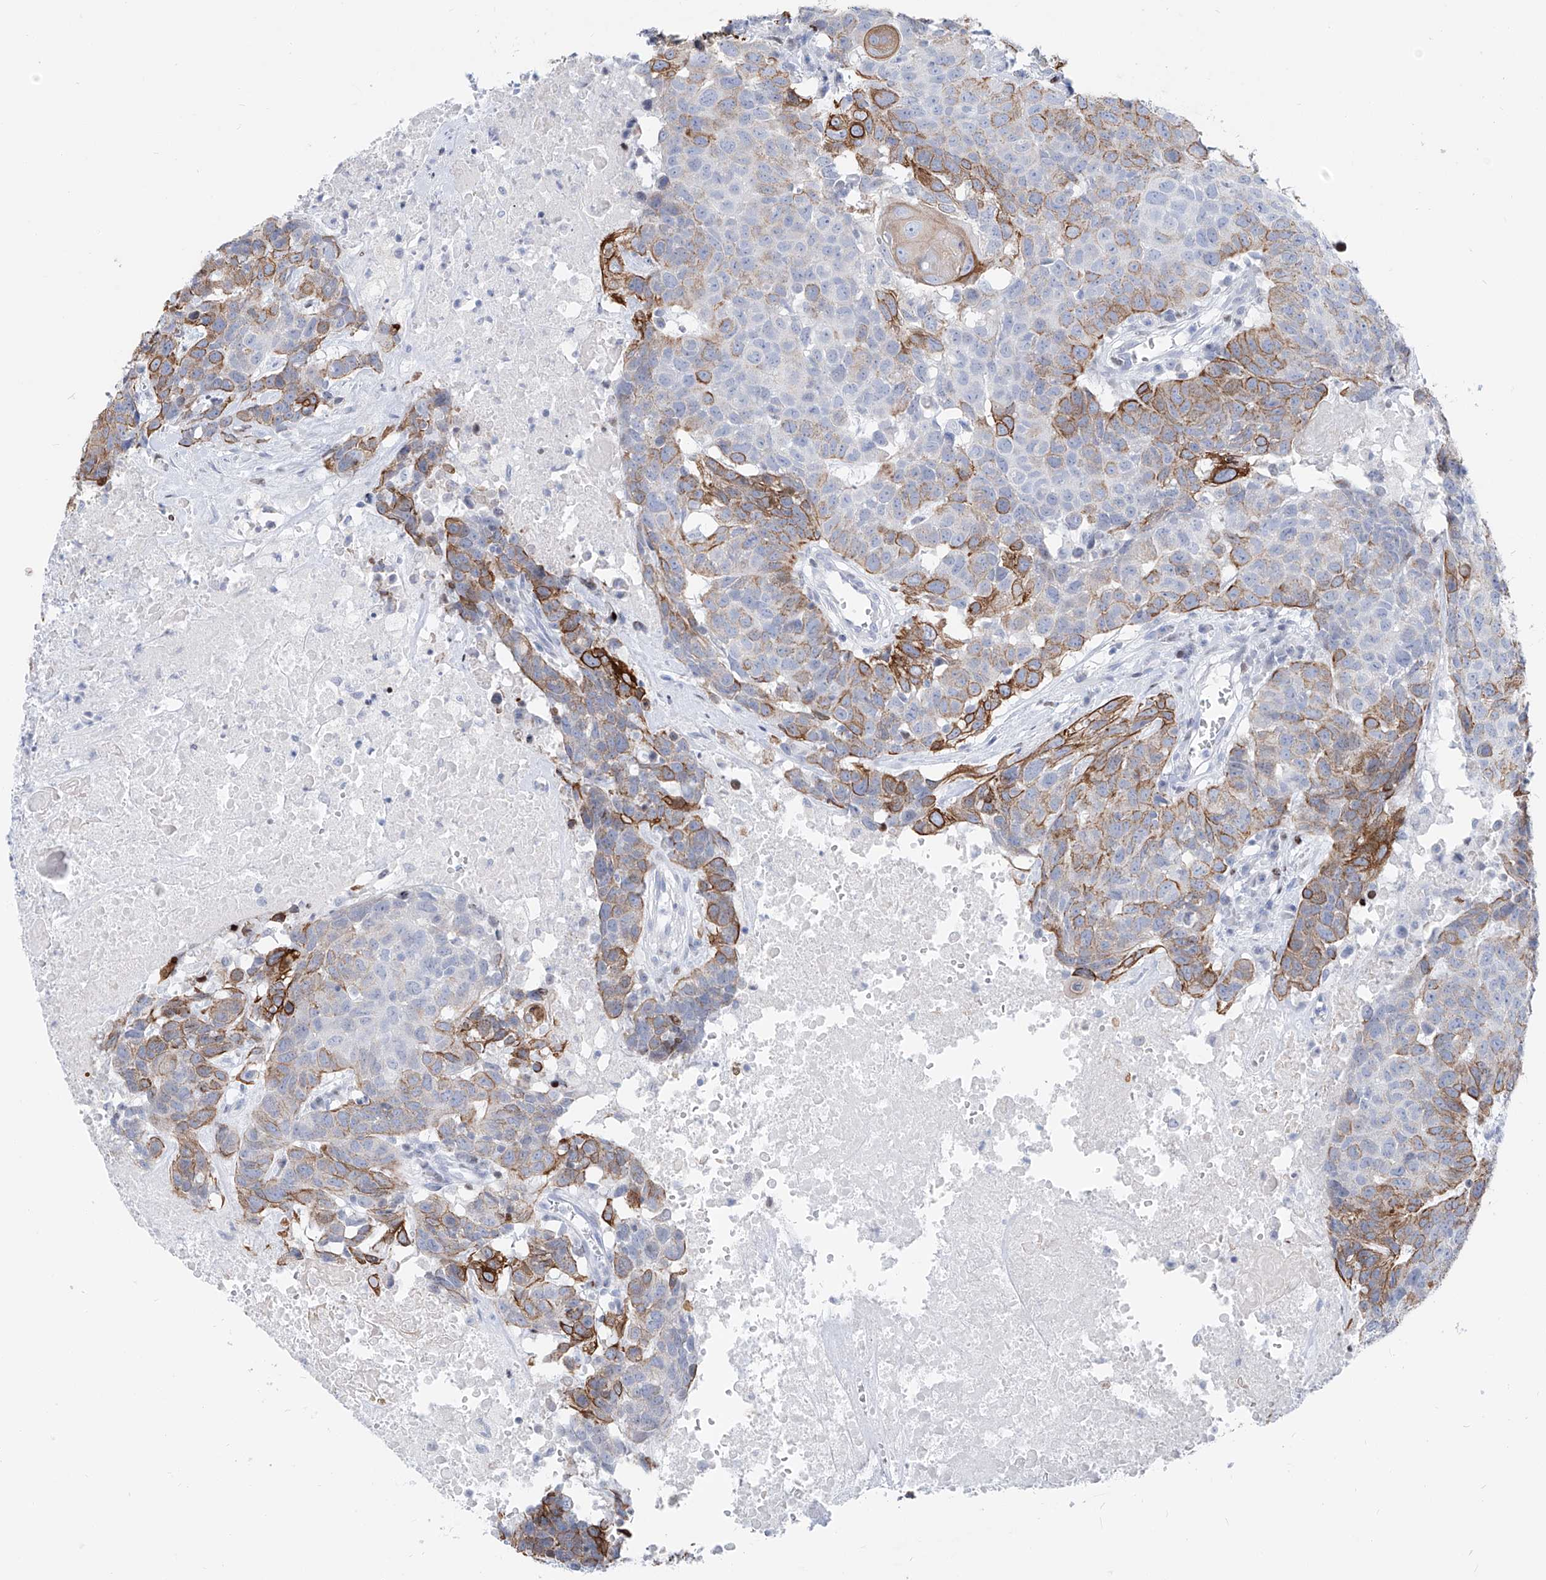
{"staining": {"intensity": "moderate", "quantity": "25%-75%", "location": "cytoplasmic/membranous"}, "tissue": "head and neck cancer", "cell_type": "Tumor cells", "image_type": "cancer", "snomed": [{"axis": "morphology", "description": "Squamous cell carcinoma, NOS"}, {"axis": "topography", "description": "Head-Neck"}], "caption": "Brown immunohistochemical staining in head and neck cancer (squamous cell carcinoma) demonstrates moderate cytoplasmic/membranous expression in approximately 25%-75% of tumor cells.", "gene": "FRS3", "patient": {"sex": "male", "age": 66}}